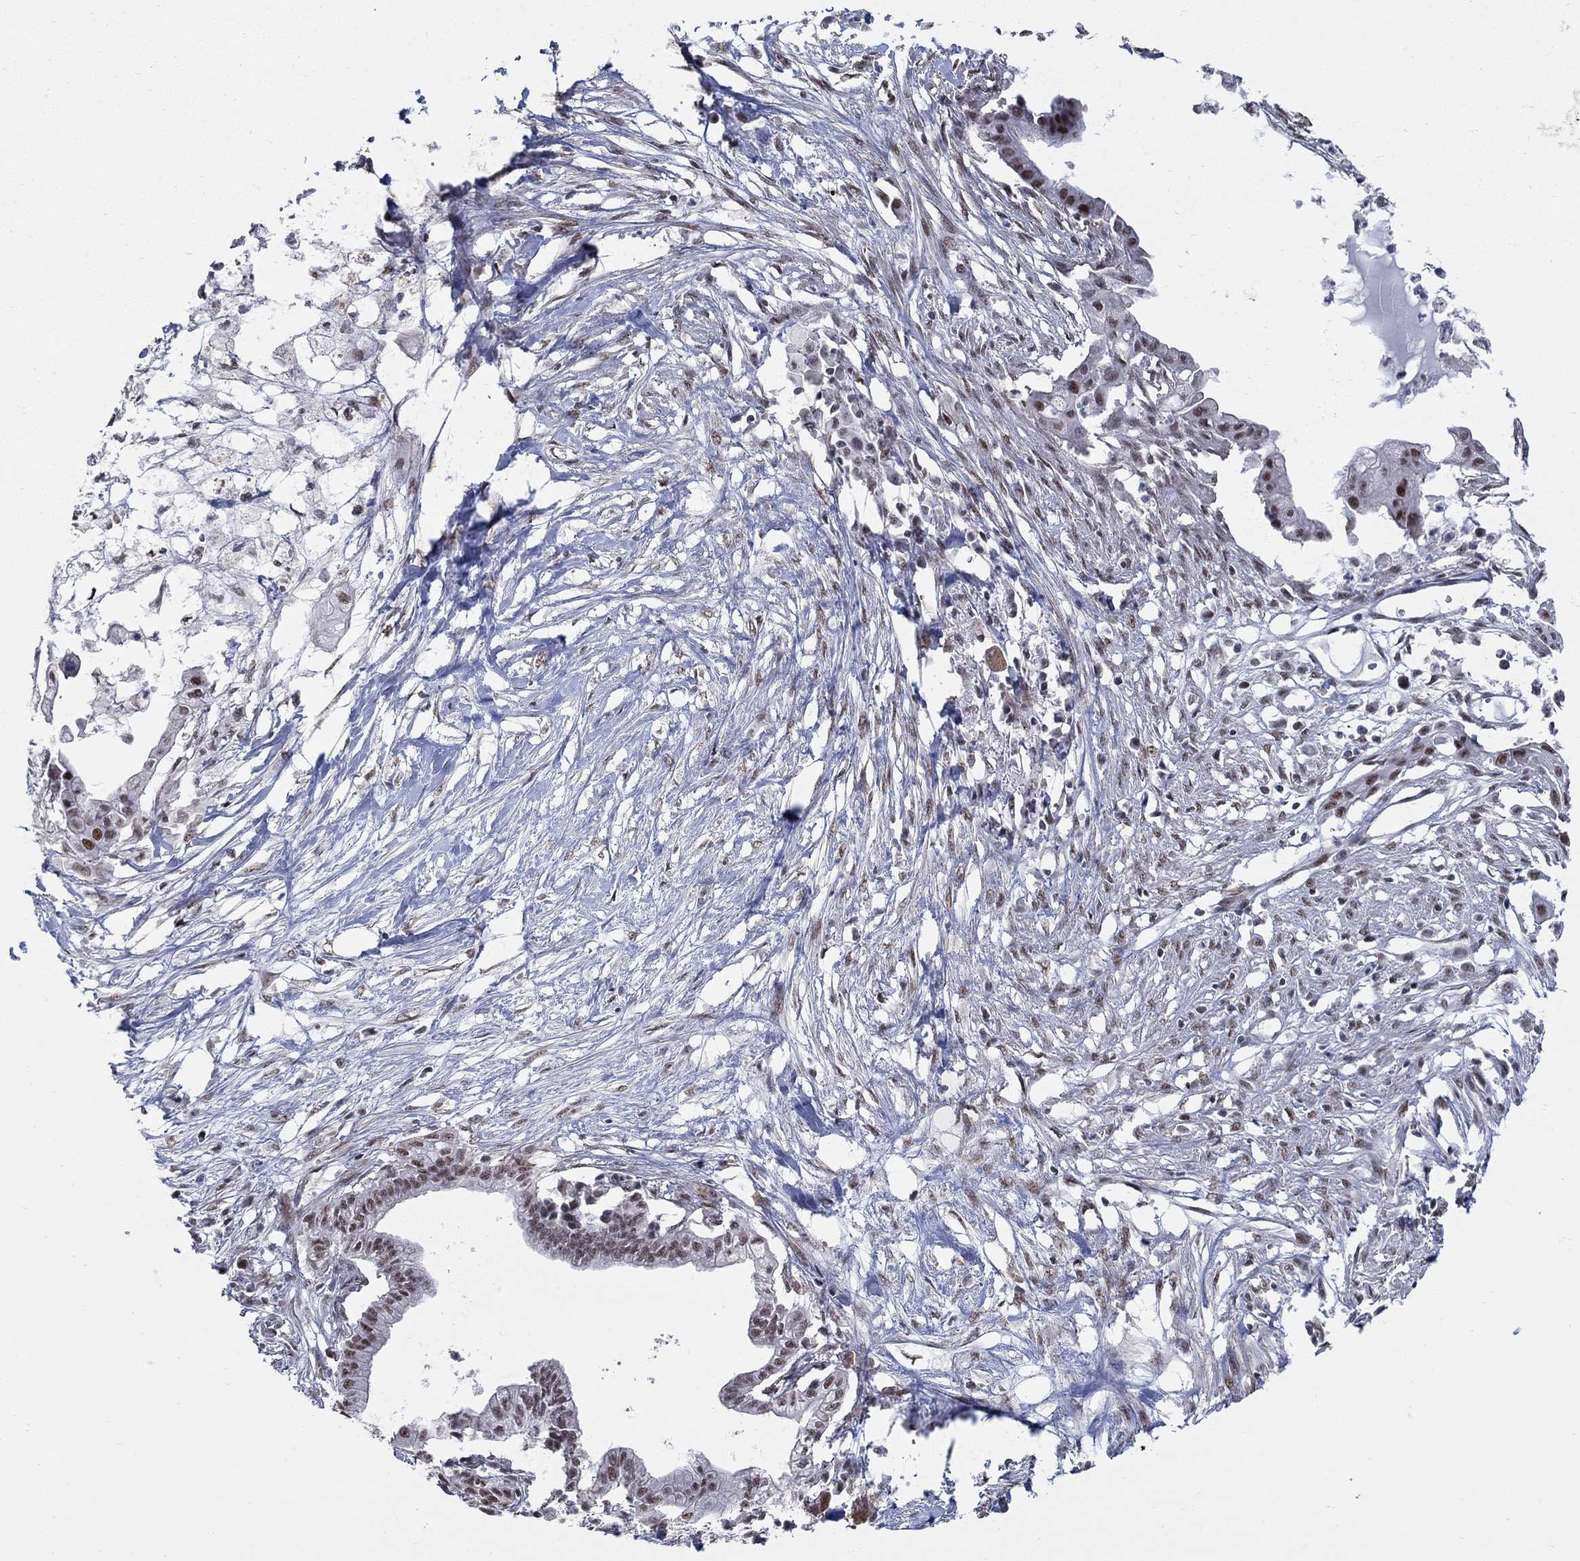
{"staining": {"intensity": "moderate", "quantity": "25%-75%", "location": "nuclear"}, "tissue": "pancreatic cancer", "cell_type": "Tumor cells", "image_type": "cancer", "snomed": [{"axis": "morphology", "description": "Normal tissue, NOS"}, {"axis": "morphology", "description": "Adenocarcinoma, NOS"}, {"axis": "topography", "description": "Pancreas"}], "caption": "High-magnification brightfield microscopy of pancreatic adenocarcinoma stained with DAB (3,3'-diaminobenzidine) (brown) and counterstained with hematoxylin (blue). tumor cells exhibit moderate nuclear positivity is seen in about25%-75% of cells.", "gene": "PNISR", "patient": {"sex": "female", "age": 58}}